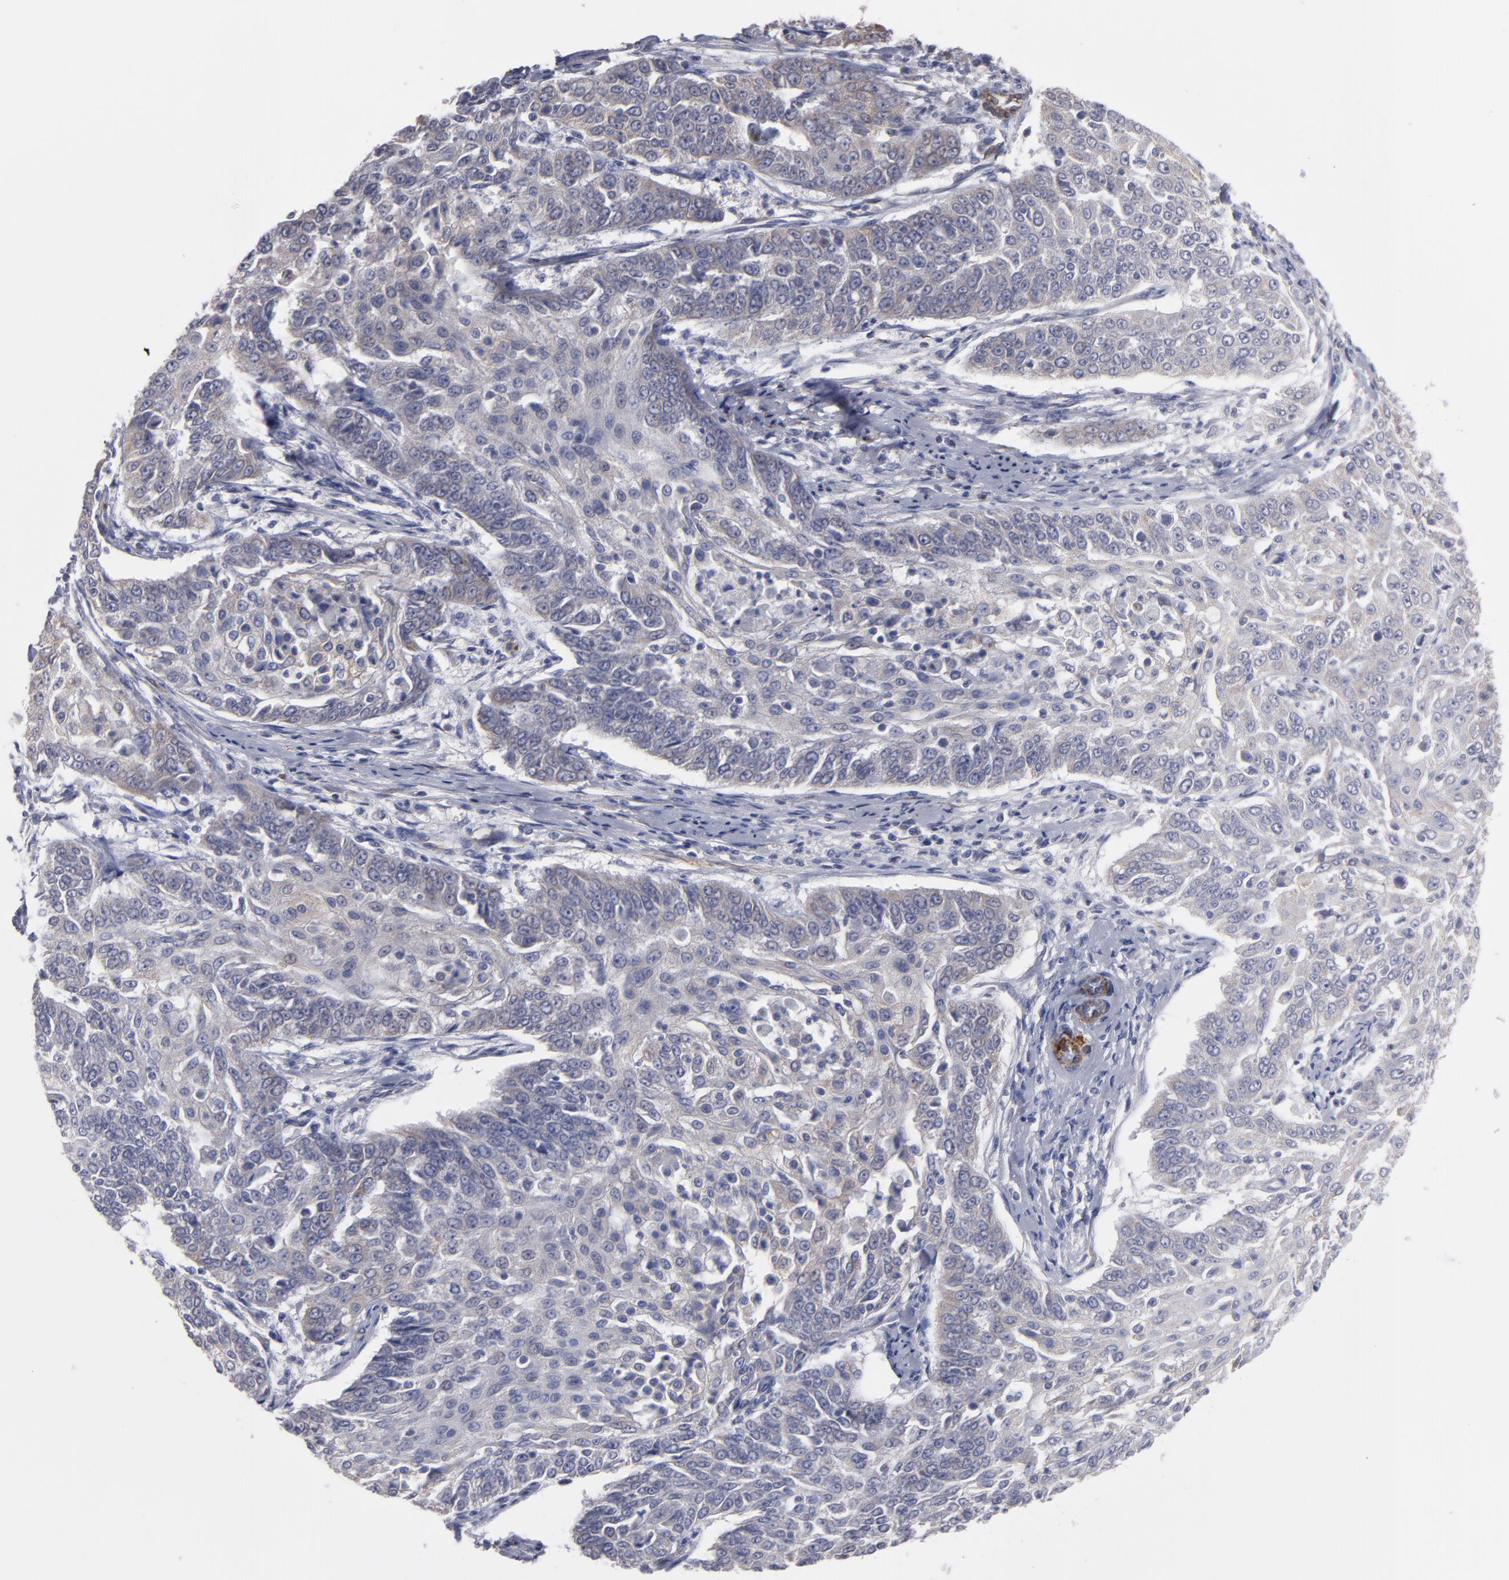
{"staining": {"intensity": "weak", "quantity": "<25%", "location": "cytoplasmic/membranous"}, "tissue": "cervical cancer", "cell_type": "Tumor cells", "image_type": "cancer", "snomed": [{"axis": "morphology", "description": "Squamous cell carcinoma, NOS"}, {"axis": "topography", "description": "Cervix"}], "caption": "DAB (3,3'-diaminobenzidine) immunohistochemical staining of human cervical cancer (squamous cell carcinoma) reveals no significant positivity in tumor cells.", "gene": "SLMAP", "patient": {"sex": "female", "age": 64}}